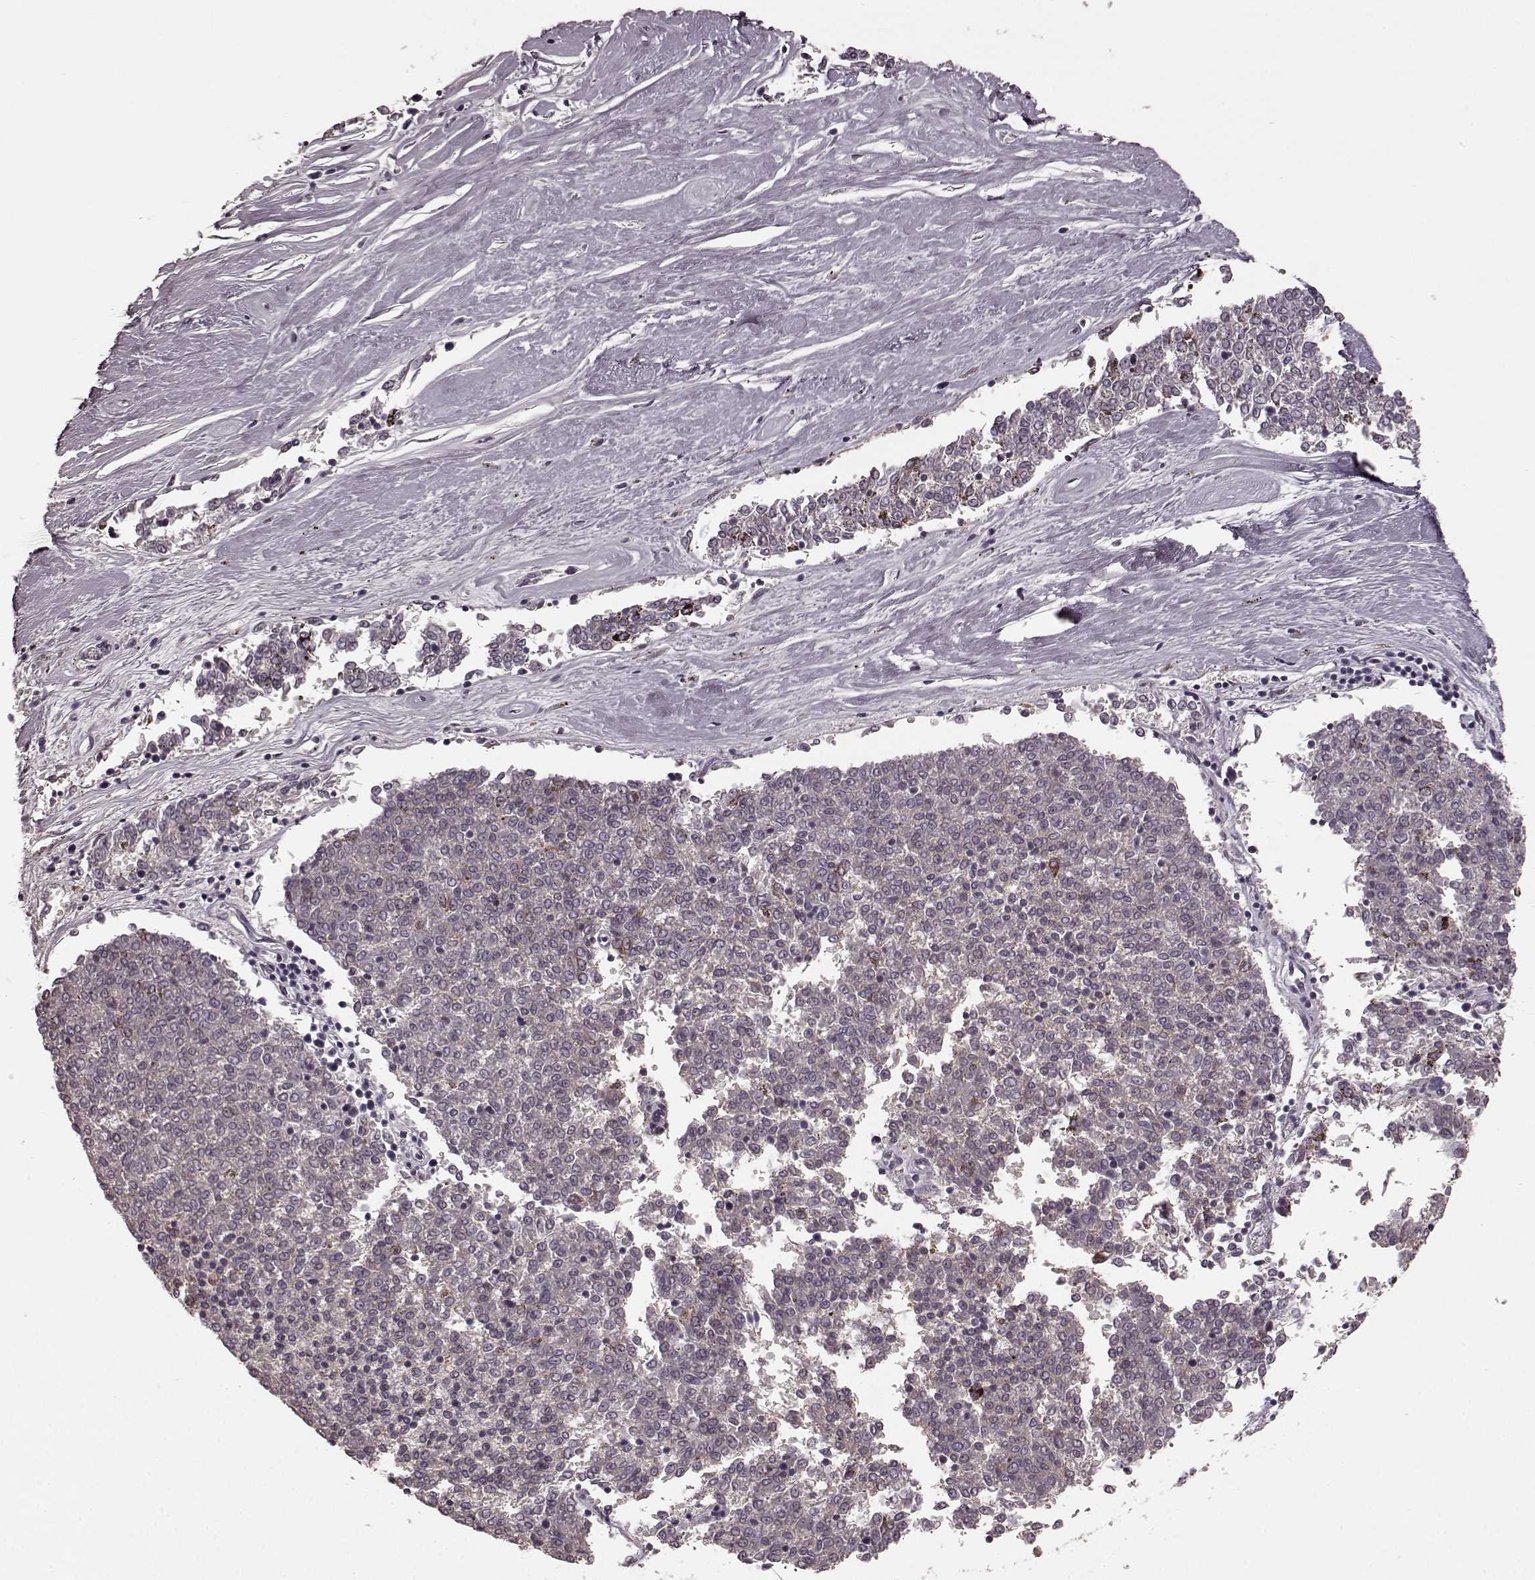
{"staining": {"intensity": "negative", "quantity": "none", "location": "none"}, "tissue": "melanoma", "cell_type": "Tumor cells", "image_type": "cancer", "snomed": [{"axis": "morphology", "description": "Malignant melanoma, NOS"}, {"axis": "topography", "description": "Skin"}], "caption": "Protein analysis of melanoma shows no significant expression in tumor cells.", "gene": "PRKCE", "patient": {"sex": "female", "age": 72}}